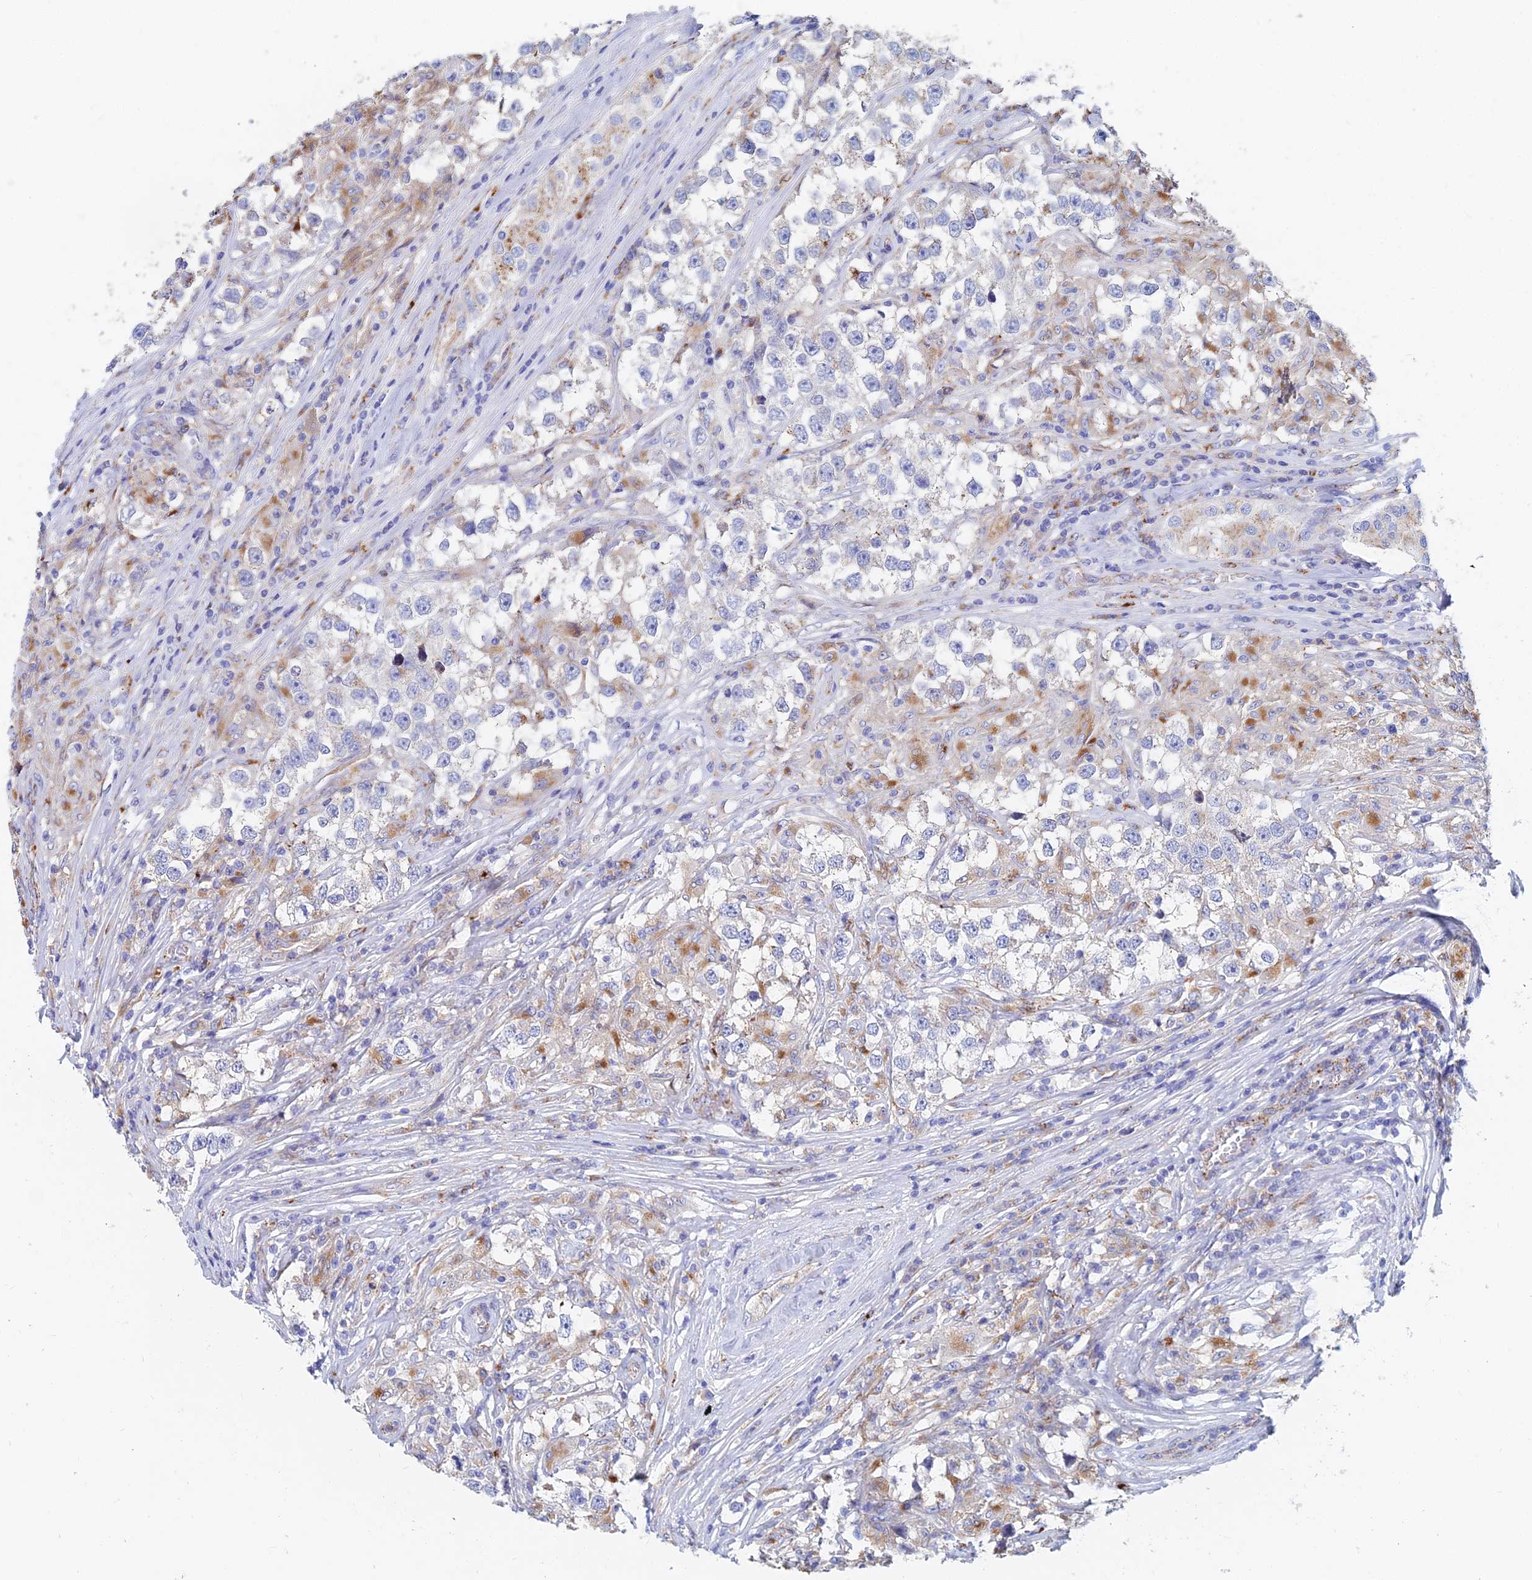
{"staining": {"intensity": "moderate", "quantity": "<25%", "location": "cytoplasmic/membranous"}, "tissue": "testis cancer", "cell_type": "Tumor cells", "image_type": "cancer", "snomed": [{"axis": "morphology", "description": "Seminoma, NOS"}, {"axis": "topography", "description": "Testis"}], "caption": "Testis seminoma tissue exhibits moderate cytoplasmic/membranous staining in approximately <25% of tumor cells", "gene": "SPNS1", "patient": {"sex": "male", "age": 46}}